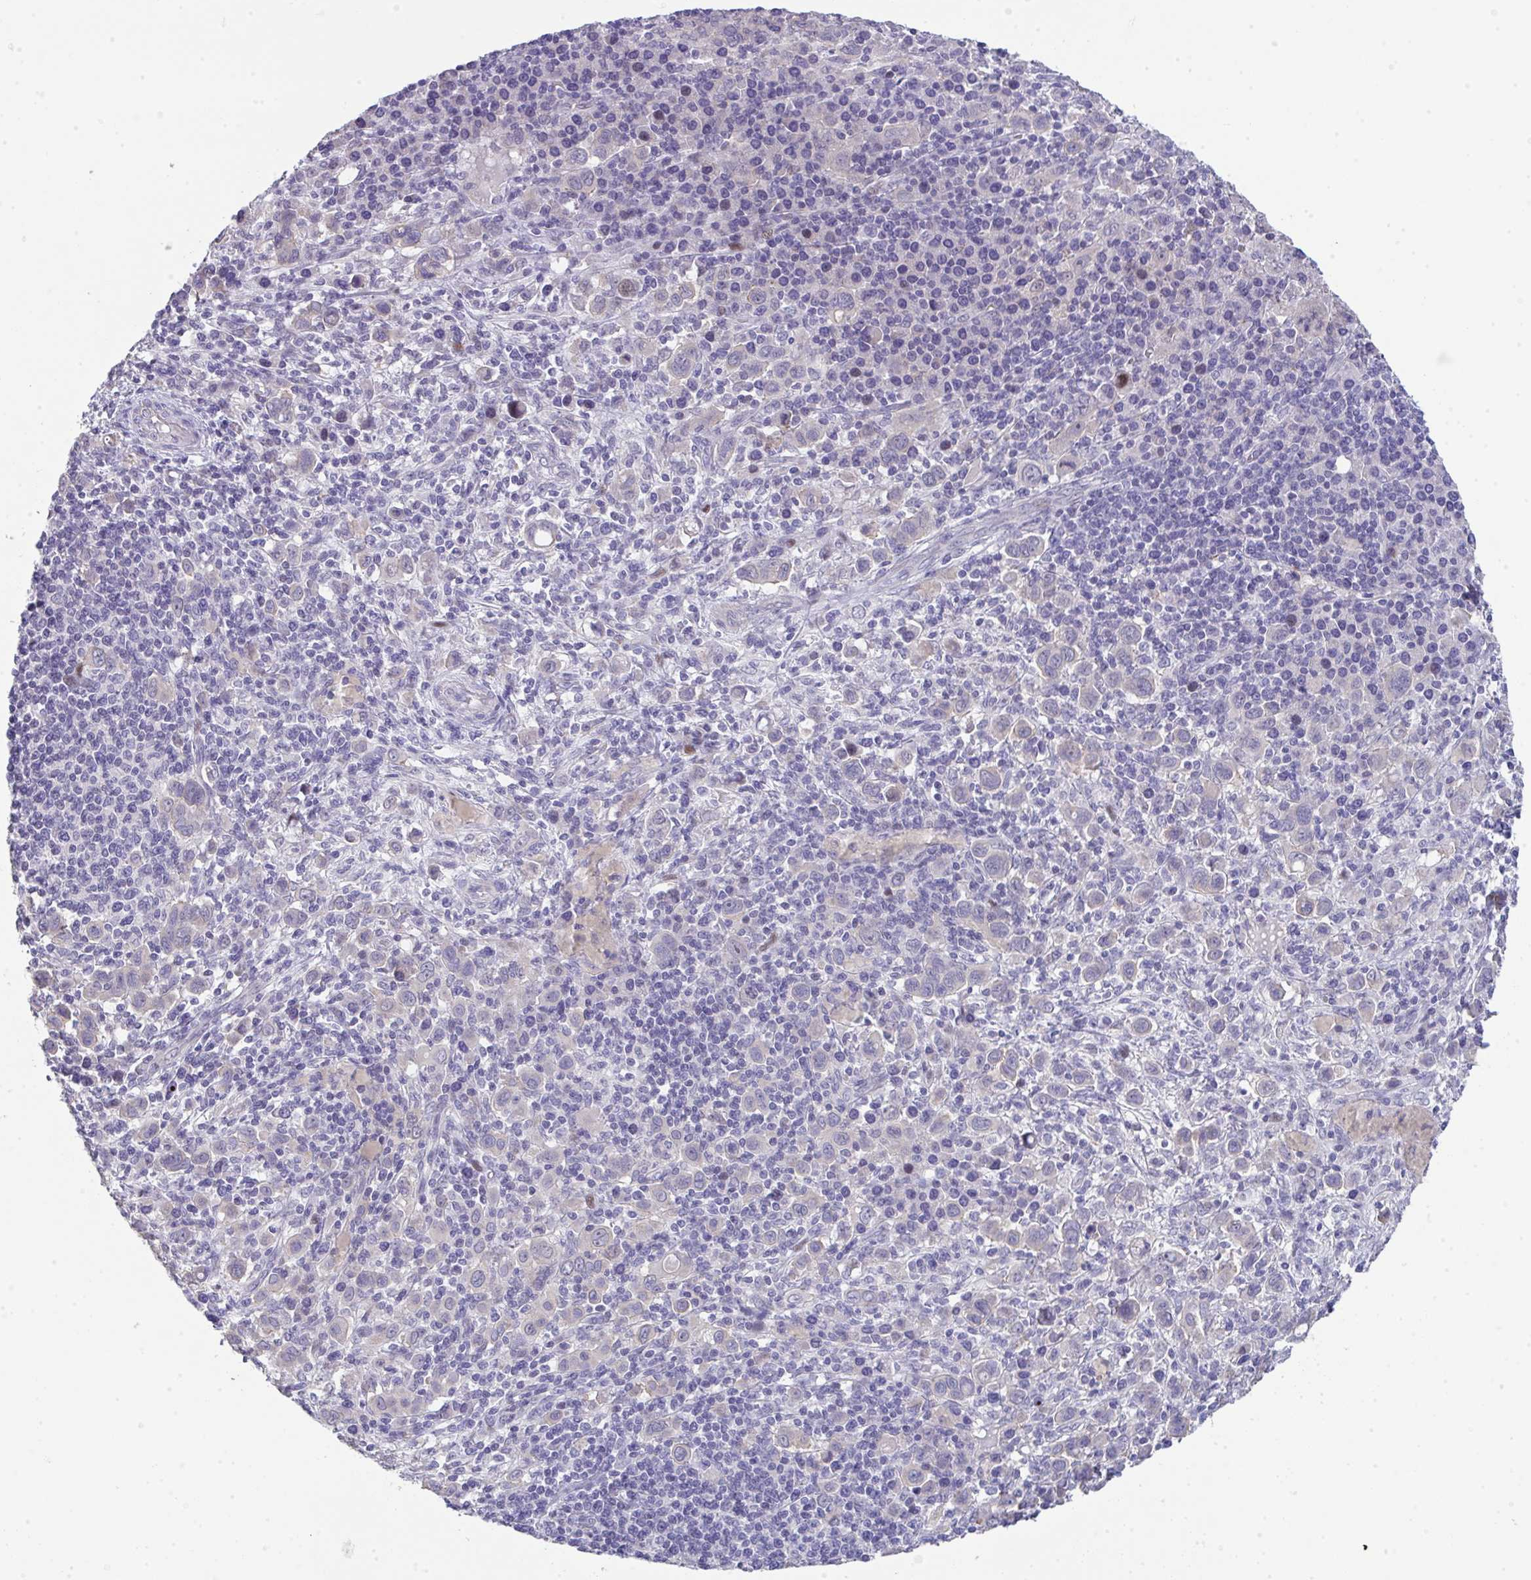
{"staining": {"intensity": "negative", "quantity": "none", "location": "none"}, "tissue": "stomach cancer", "cell_type": "Tumor cells", "image_type": "cancer", "snomed": [{"axis": "morphology", "description": "Adenocarcinoma, NOS"}, {"axis": "topography", "description": "Stomach, upper"}], "caption": "Tumor cells are negative for protein expression in human stomach cancer (adenocarcinoma).", "gene": "GALNT16", "patient": {"sex": "male", "age": 75}}